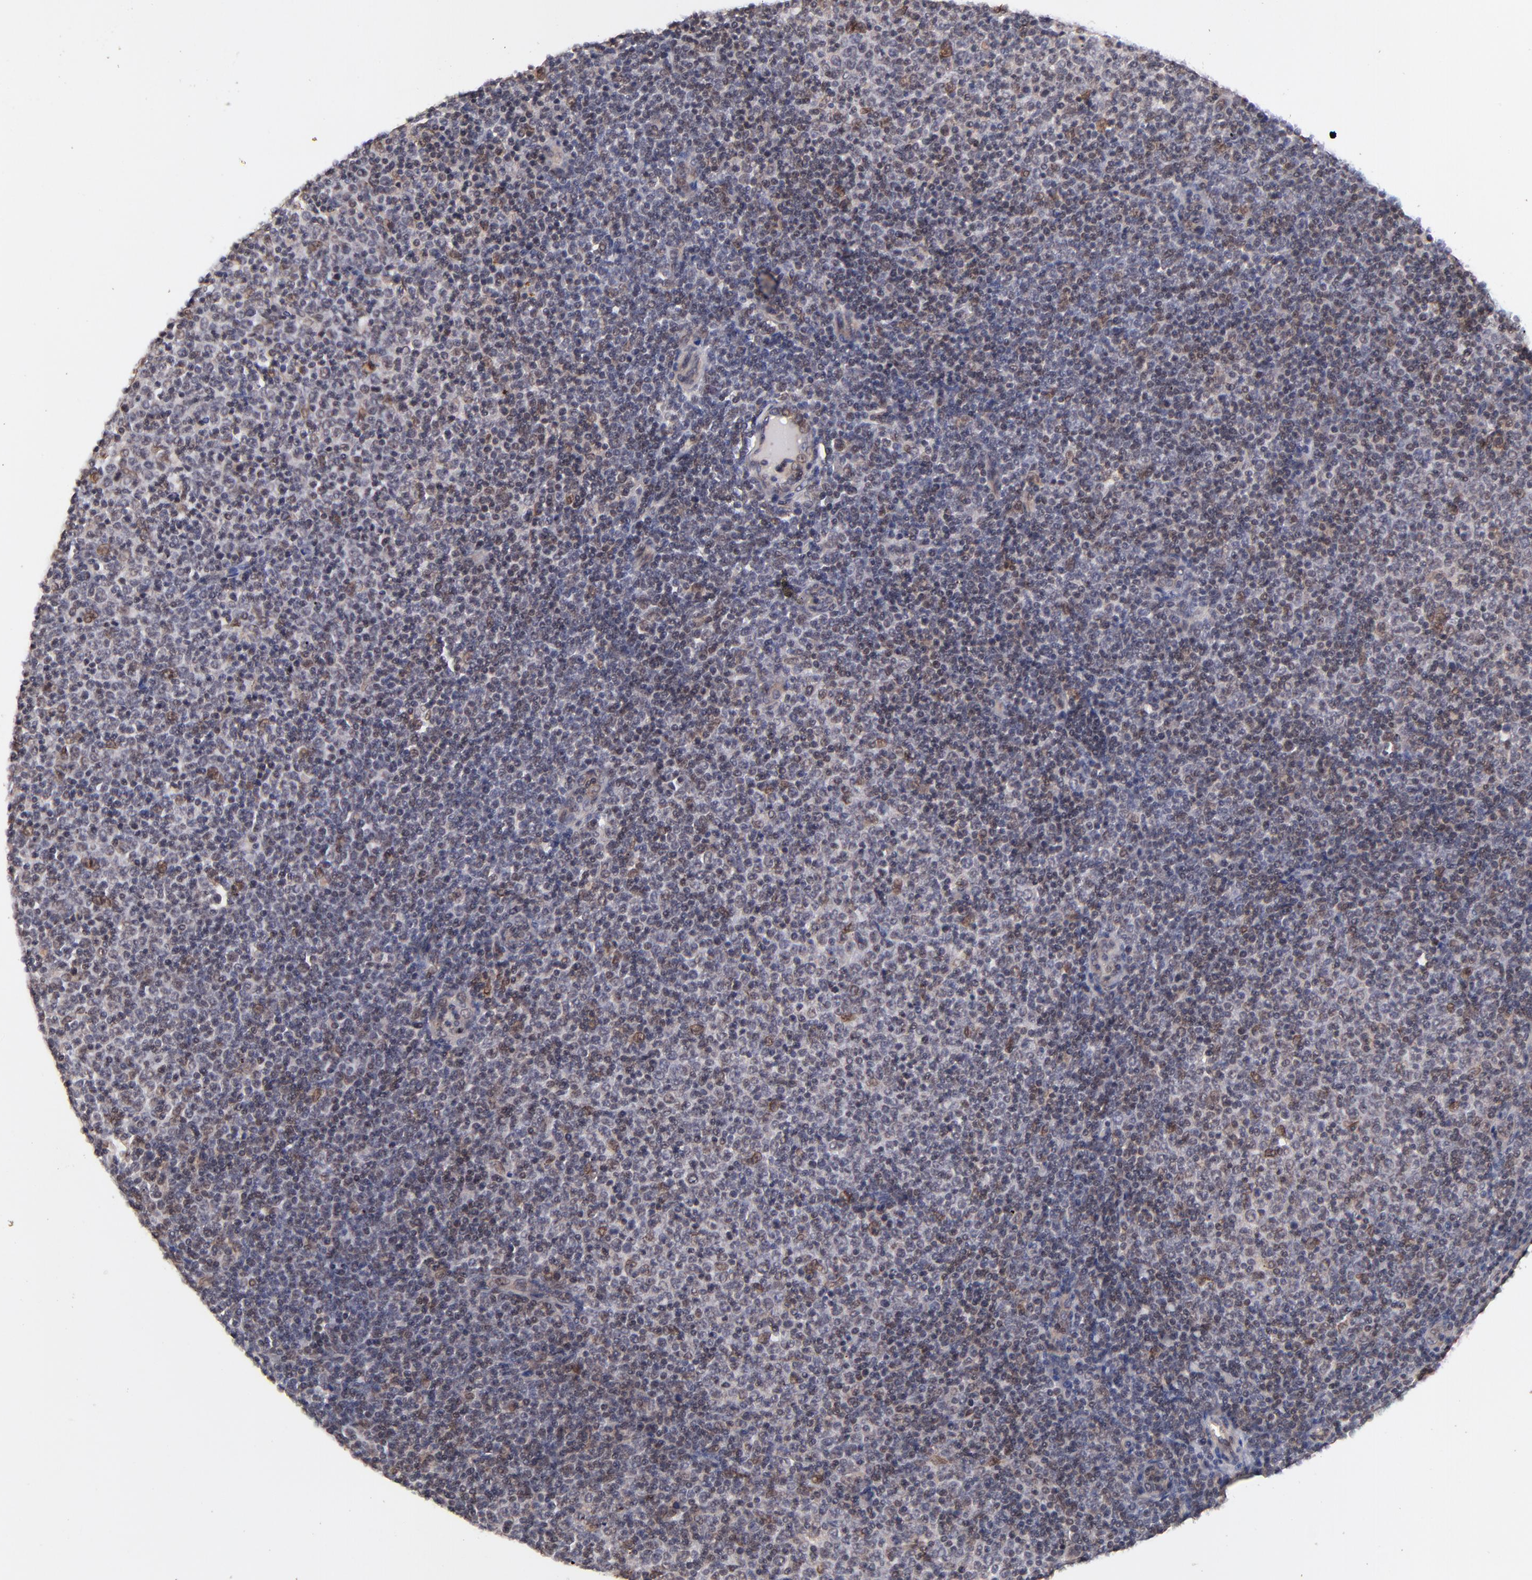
{"staining": {"intensity": "weak", "quantity": "25%-75%", "location": "nuclear"}, "tissue": "lymphoma", "cell_type": "Tumor cells", "image_type": "cancer", "snomed": [{"axis": "morphology", "description": "Malignant lymphoma, non-Hodgkin's type, Low grade"}, {"axis": "topography", "description": "Lymph node"}], "caption": "Brown immunohistochemical staining in lymphoma demonstrates weak nuclear staining in about 25%-75% of tumor cells.", "gene": "ZFP92", "patient": {"sex": "male", "age": 70}}